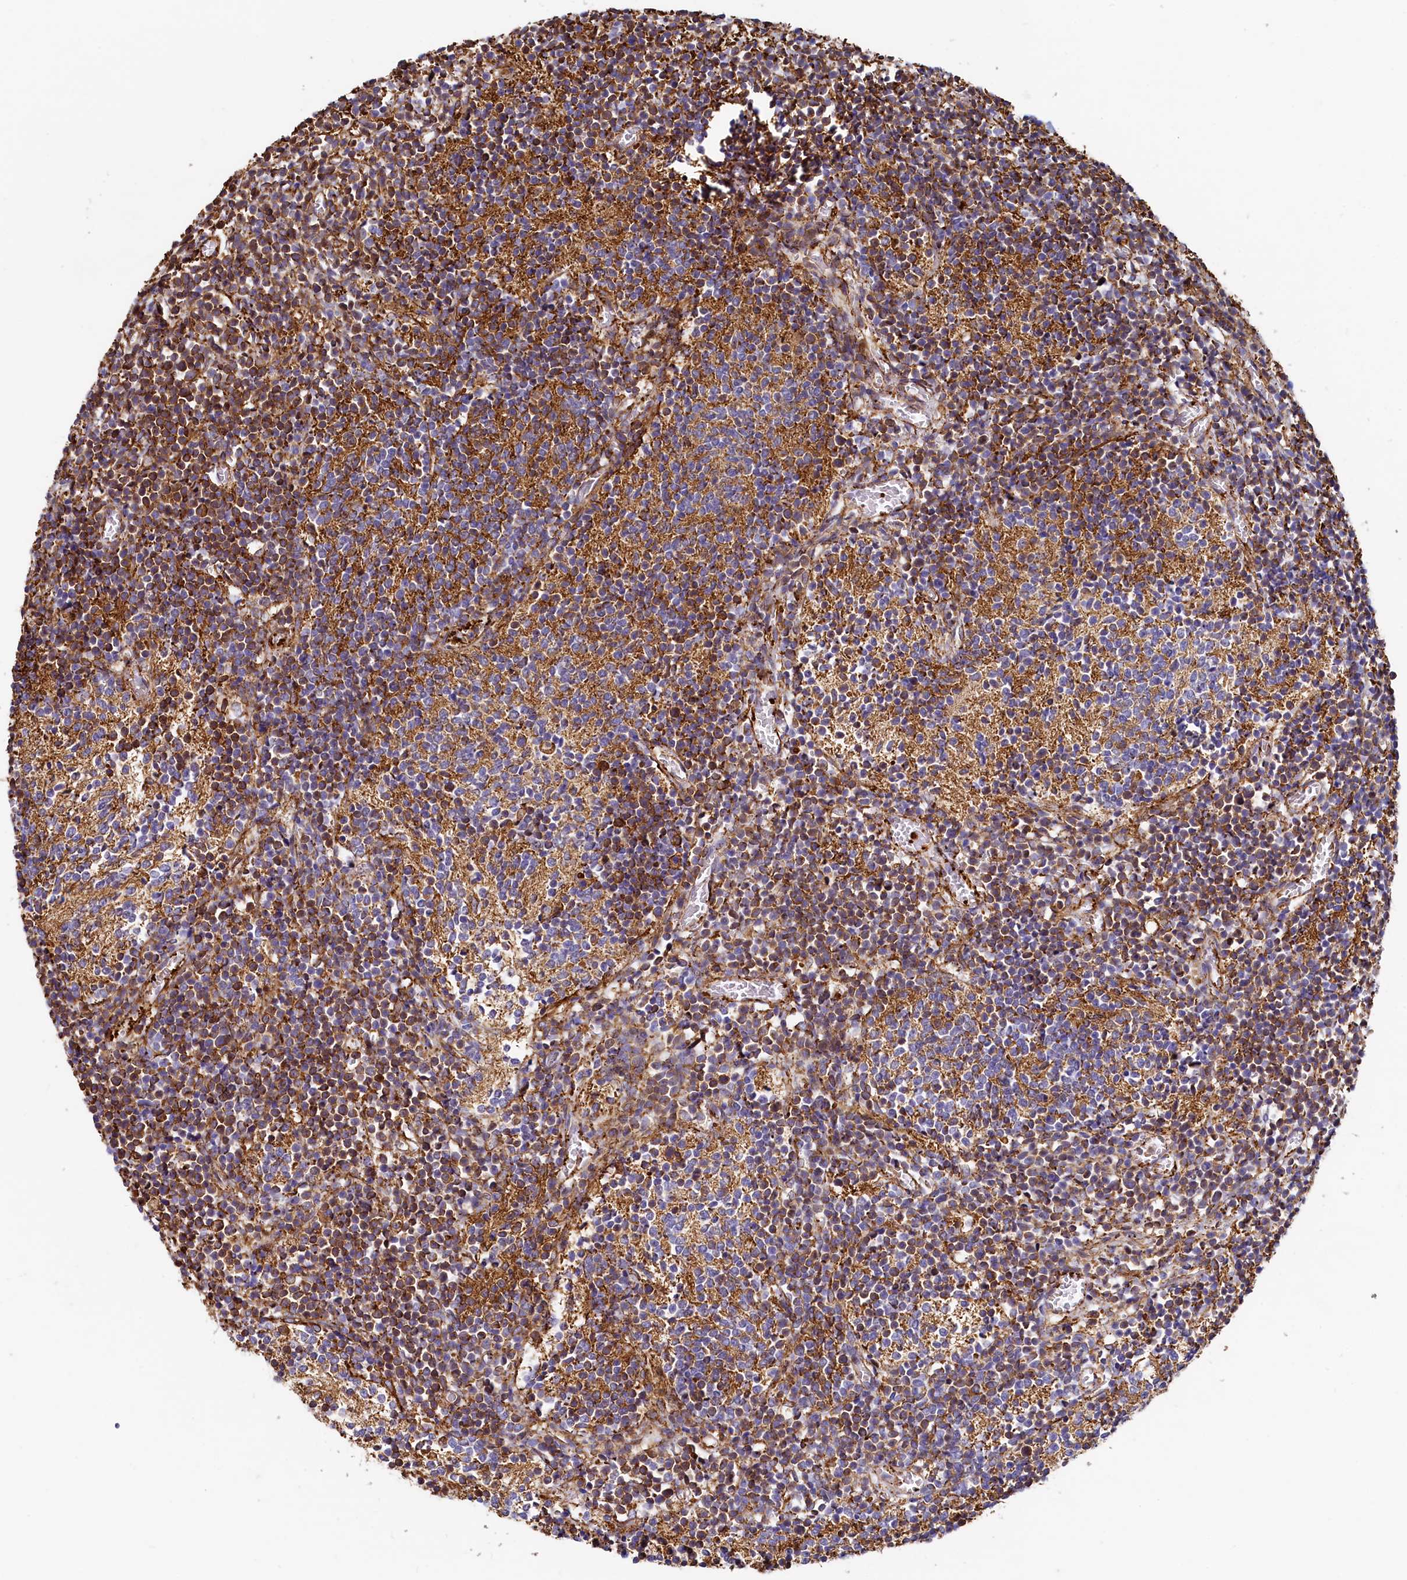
{"staining": {"intensity": "moderate", "quantity": "25%-75%", "location": "cytoplasmic/membranous"}, "tissue": "glioma", "cell_type": "Tumor cells", "image_type": "cancer", "snomed": [{"axis": "morphology", "description": "Glioma, malignant, Low grade"}, {"axis": "topography", "description": "Brain"}], "caption": "An immunohistochemistry histopathology image of neoplastic tissue is shown. Protein staining in brown highlights moderate cytoplasmic/membranous positivity in glioma within tumor cells.", "gene": "THBS1", "patient": {"sex": "female", "age": 1}}